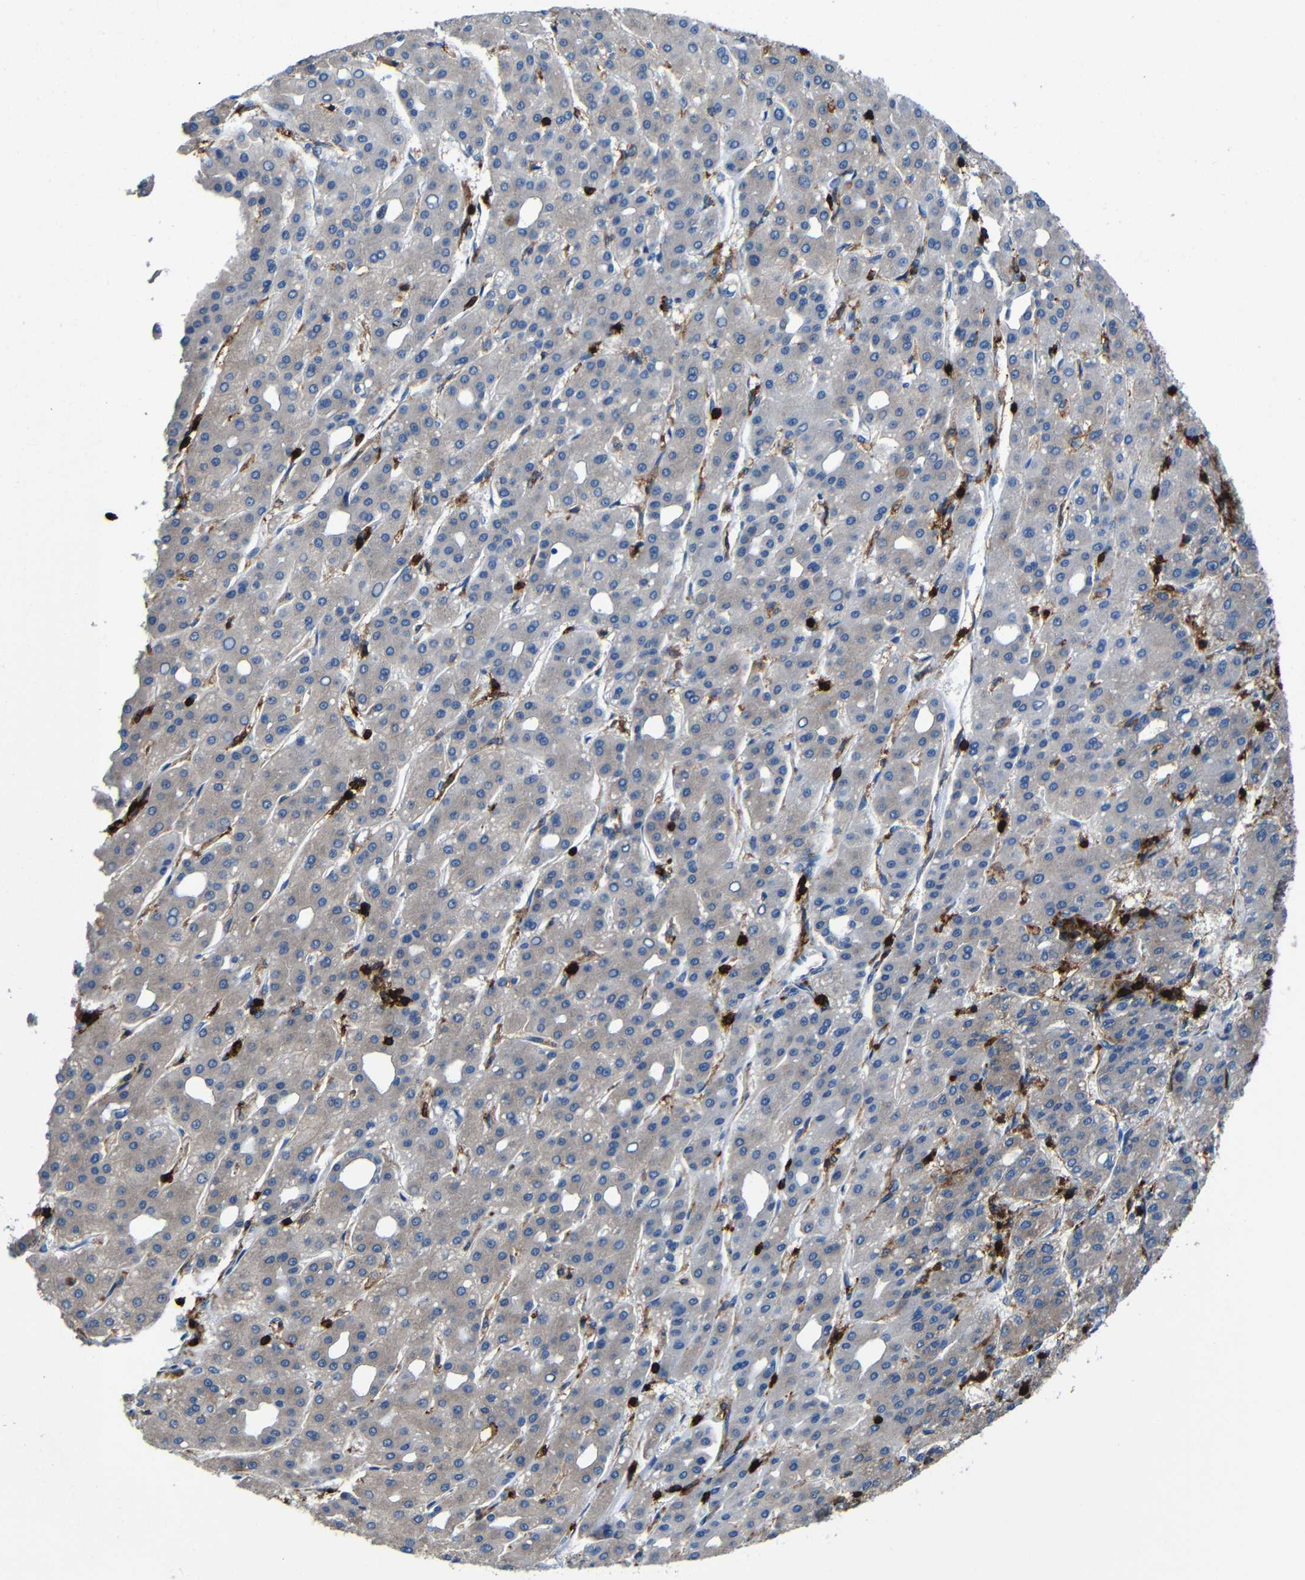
{"staining": {"intensity": "weak", "quantity": "25%-75%", "location": "cytoplasmic/membranous"}, "tissue": "liver cancer", "cell_type": "Tumor cells", "image_type": "cancer", "snomed": [{"axis": "morphology", "description": "Carcinoma, Hepatocellular, NOS"}, {"axis": "topography", "description": "Liver"}], "caption": "A histopathology image showing weak cytoplasmic/membranous staining in approximately 25%-75% of tumor cells in liver hepatocellular carcinoma, as visualized by brown immunohistochemical staining.", "gene": "P2RY12", "patient": {"sex": "male", "age": 65}}